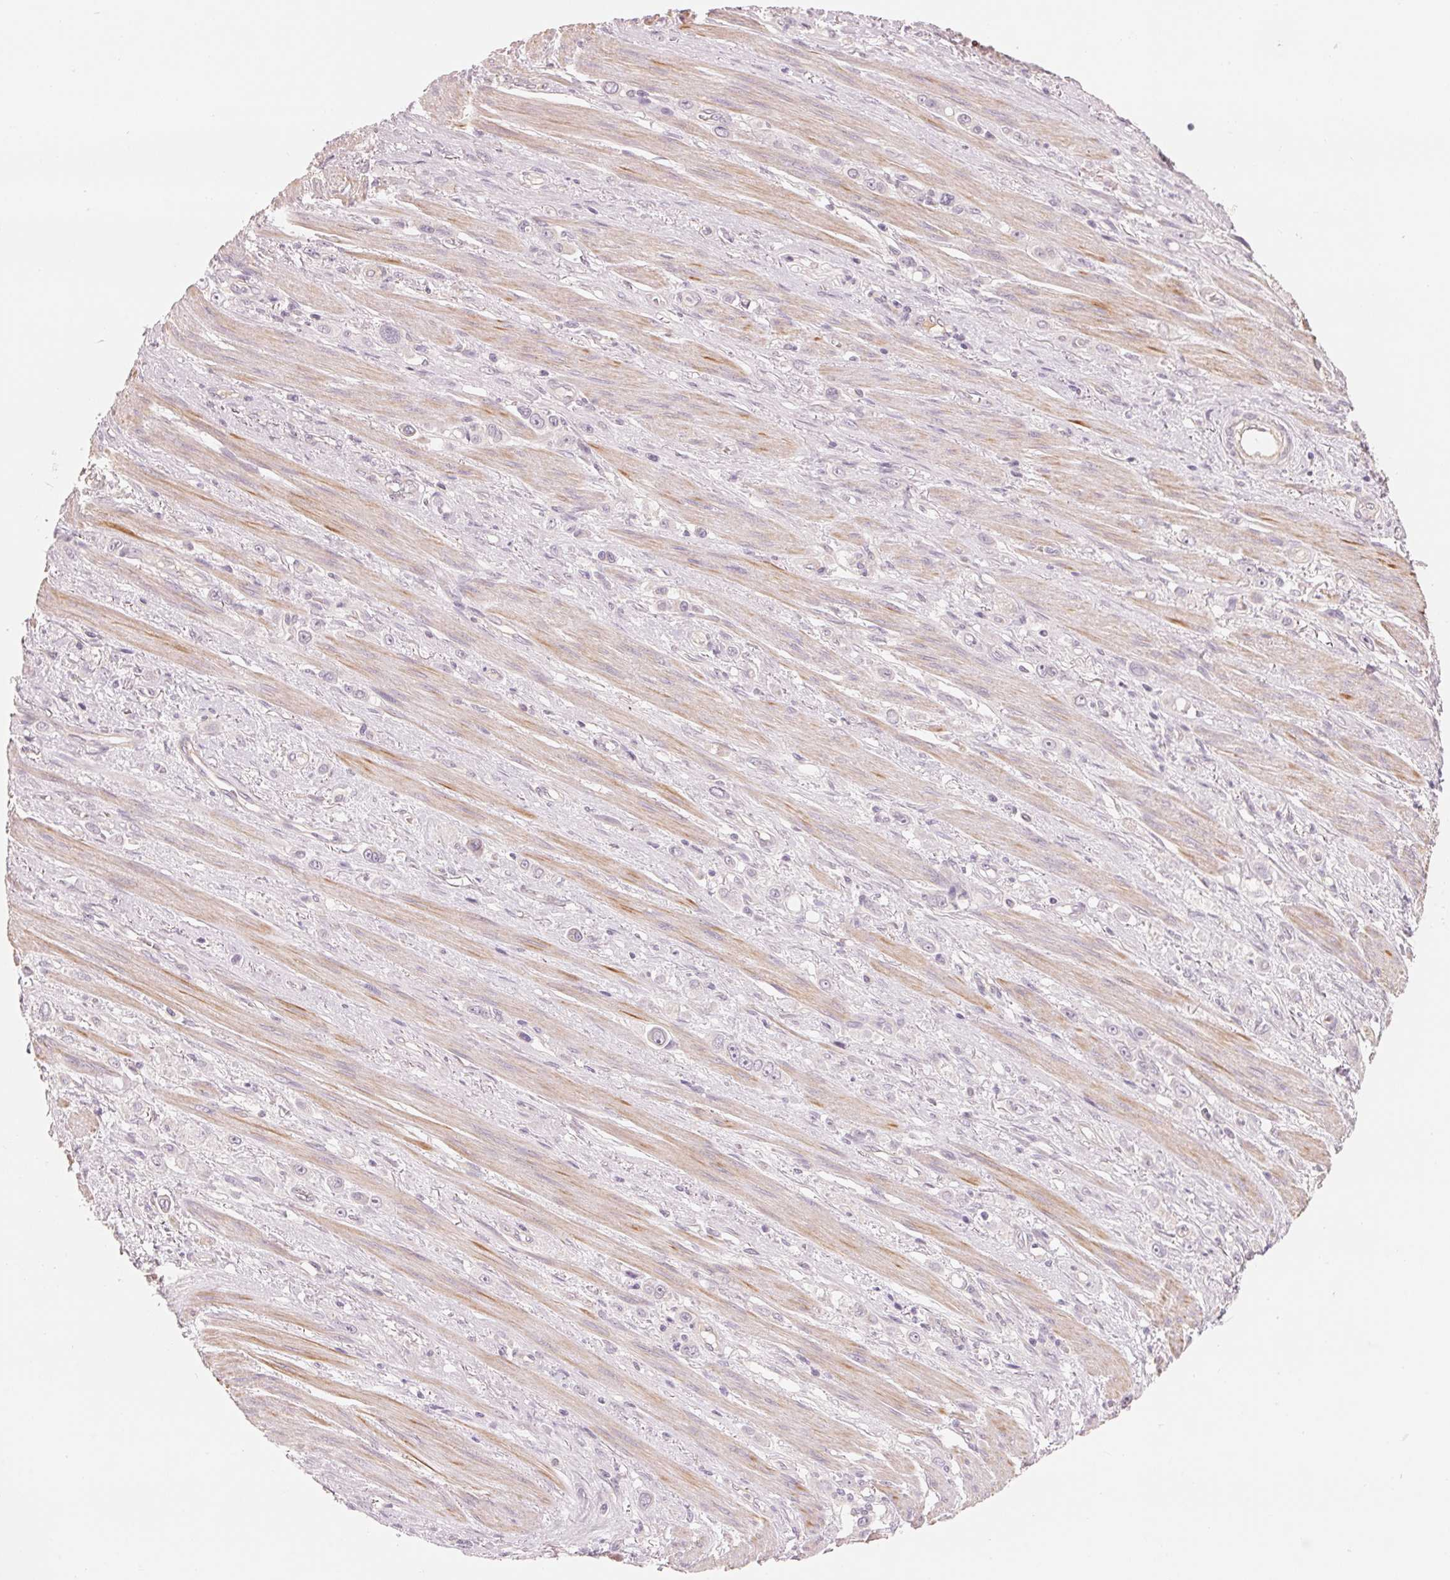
{"staining": {"intensity": "negative", "quantity": "none", "location": "none"}, "tissue": "stomach cancer", "cell_type": "Tumor cells", "image_type": "cancer", "snomed": [{"axis": "morphology", "description": "Adenocarcinoma, NOS"}, {"axis": "topography", "description": "Stomach, upper"}], "caption": "Tumor cells are negative for protein expression in human stomach cancer. Brightfield microscopy of immunohistochemistry (IHC) stained with DAB (brown) and hematoxylin (blue), captured at high magnification.", "gene": "CFHR2", "patient": {"sex": "male", "age": 75}}